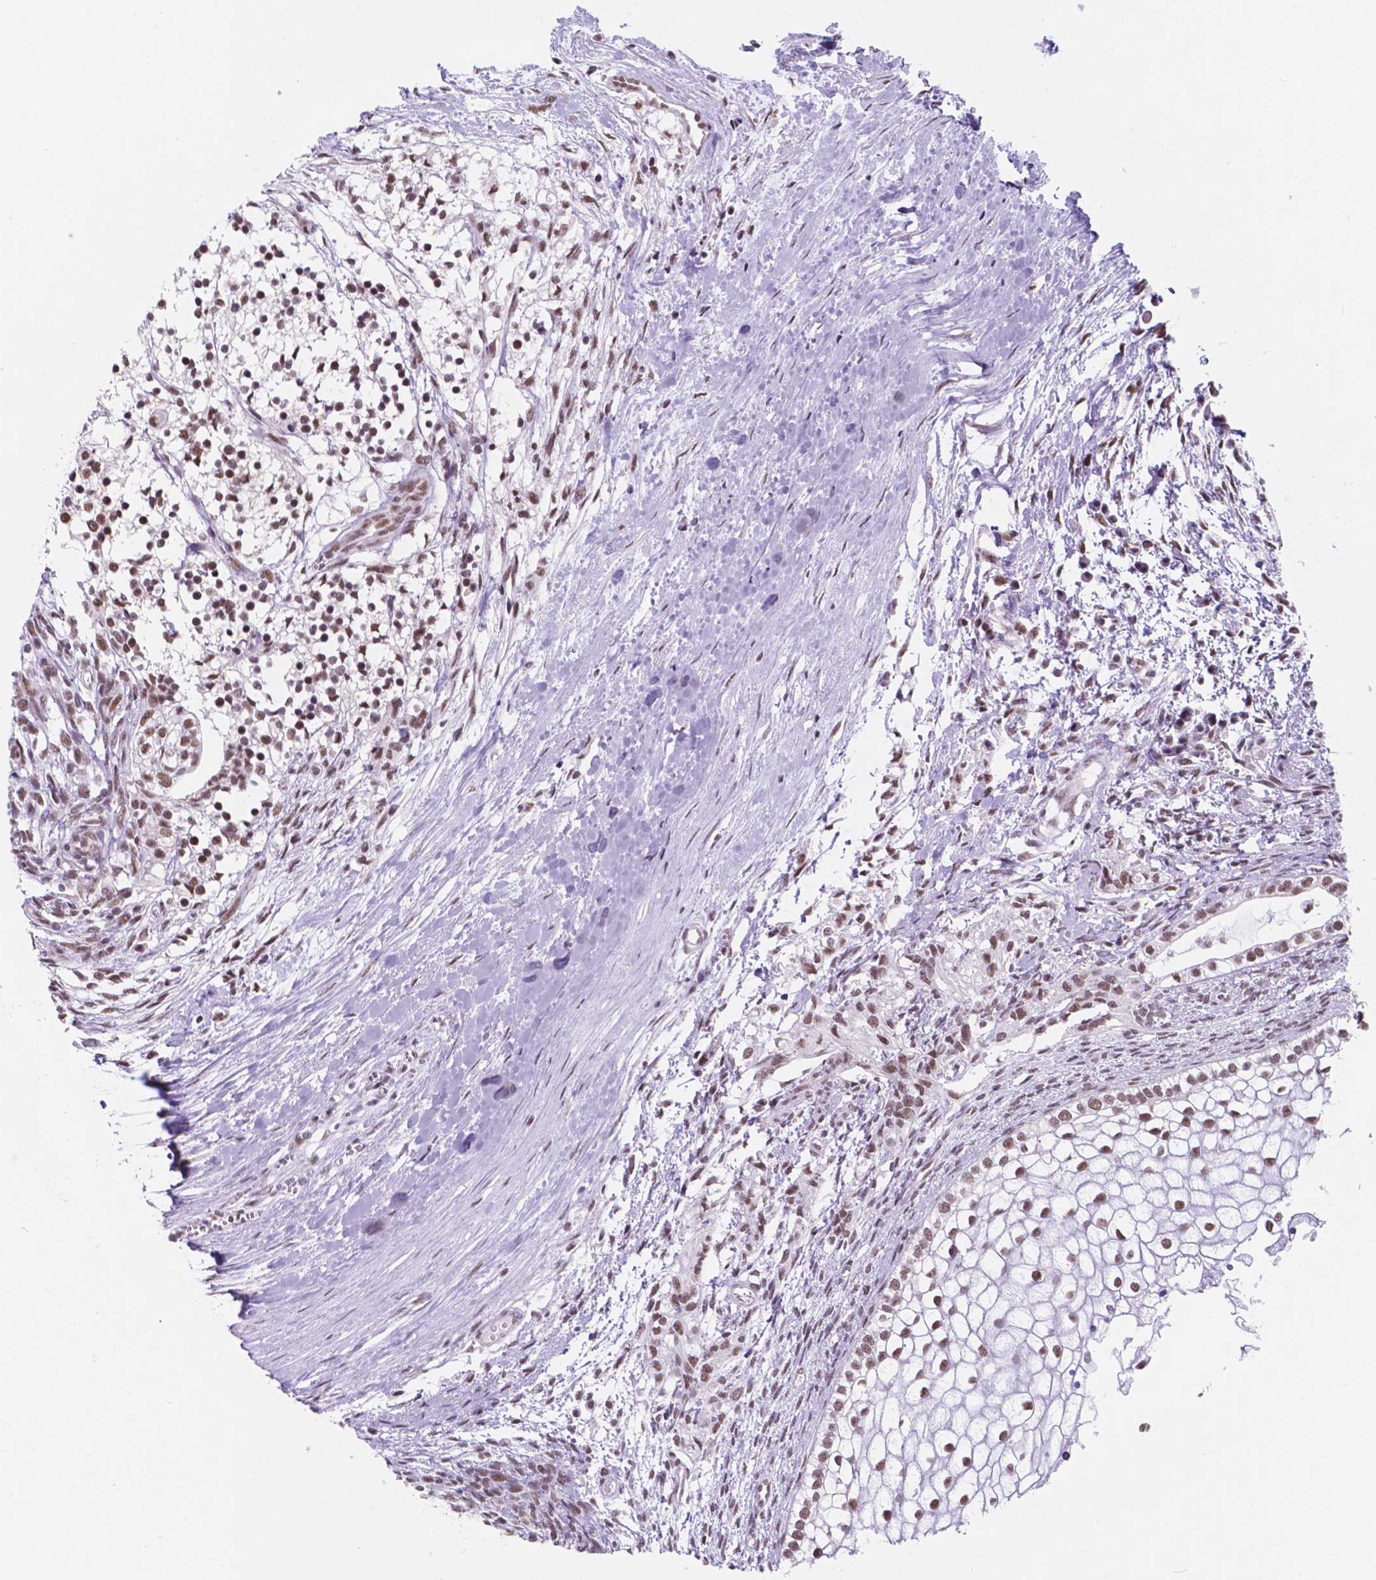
{"staining": {"intensity": "moderate", "quantity": ">75%", "location": "nuclear"}, "tissue": "testis cancer", "cell_type": "Tumor cells", "image_type": "cancer", "snomed": [{"axis": "morphology", "description": "Carcinoma, Embryonal, NOS"}, {"axis": "topography", "description": "Testis"}], "caption": "Testis cancer (embryonal carcinoma) stained with immunohistochemistry shows moderate nuclear staining in approximately >75% of tumor cells.", "gene": "BCAS2", "patient": {"sex": "male", "age": 37}}